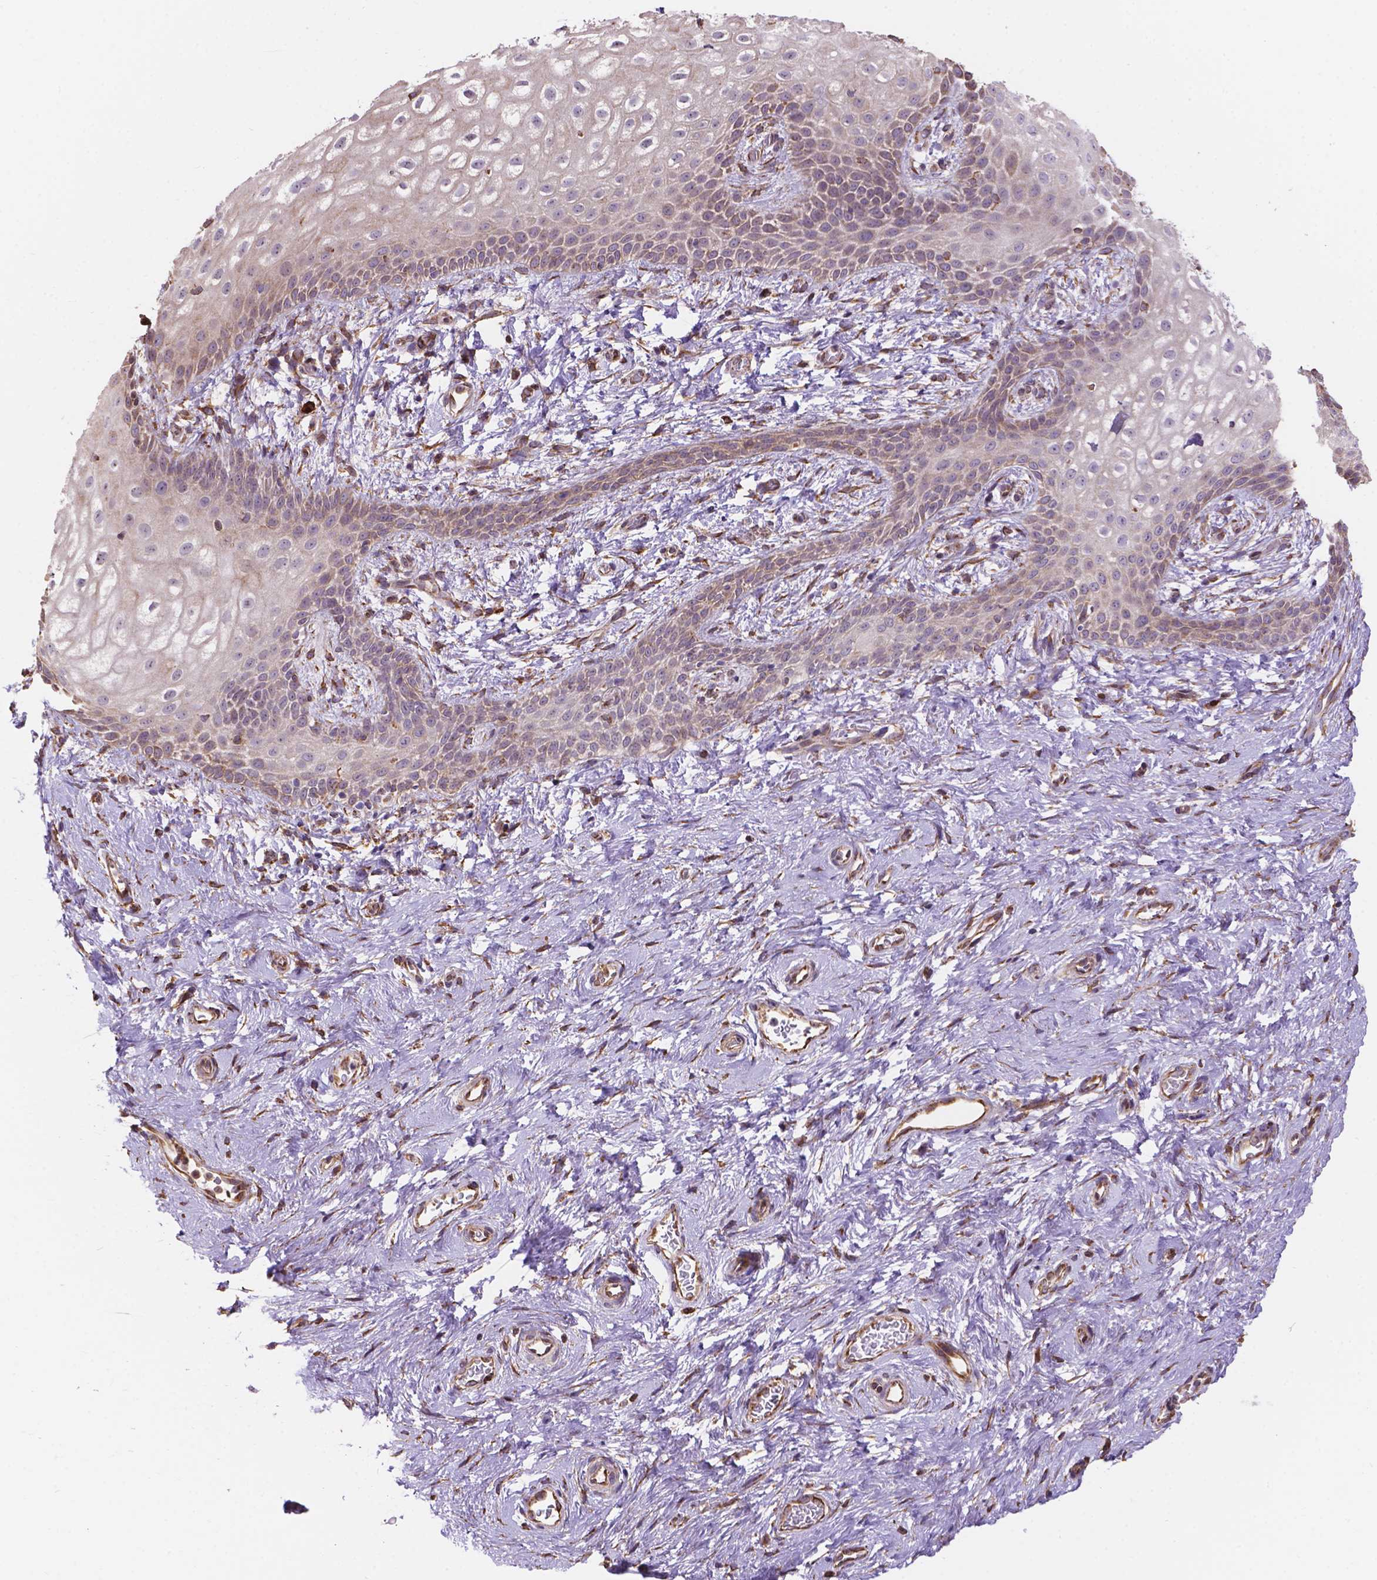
{"staining": {"intensity": "moderate", "quantity": "<25%", "location": "cytoplasmic/membranous"}, "tissue": "skin", "cell_type": "Epidermal cells", "image_type": "normal", "snomed": [{"axis": "morphology", "description": "Normal tissue, NOS"}, {"axis": "topography", "description": "Anal"}], "caption": "DAB immunohistochemical staining of benign skin shows moderate cytoplasmic/membranous protein expression in approximately <25% of epidermal cells.", "gene": "IPO11", "patient": {"sex": "female", "age": 46}}